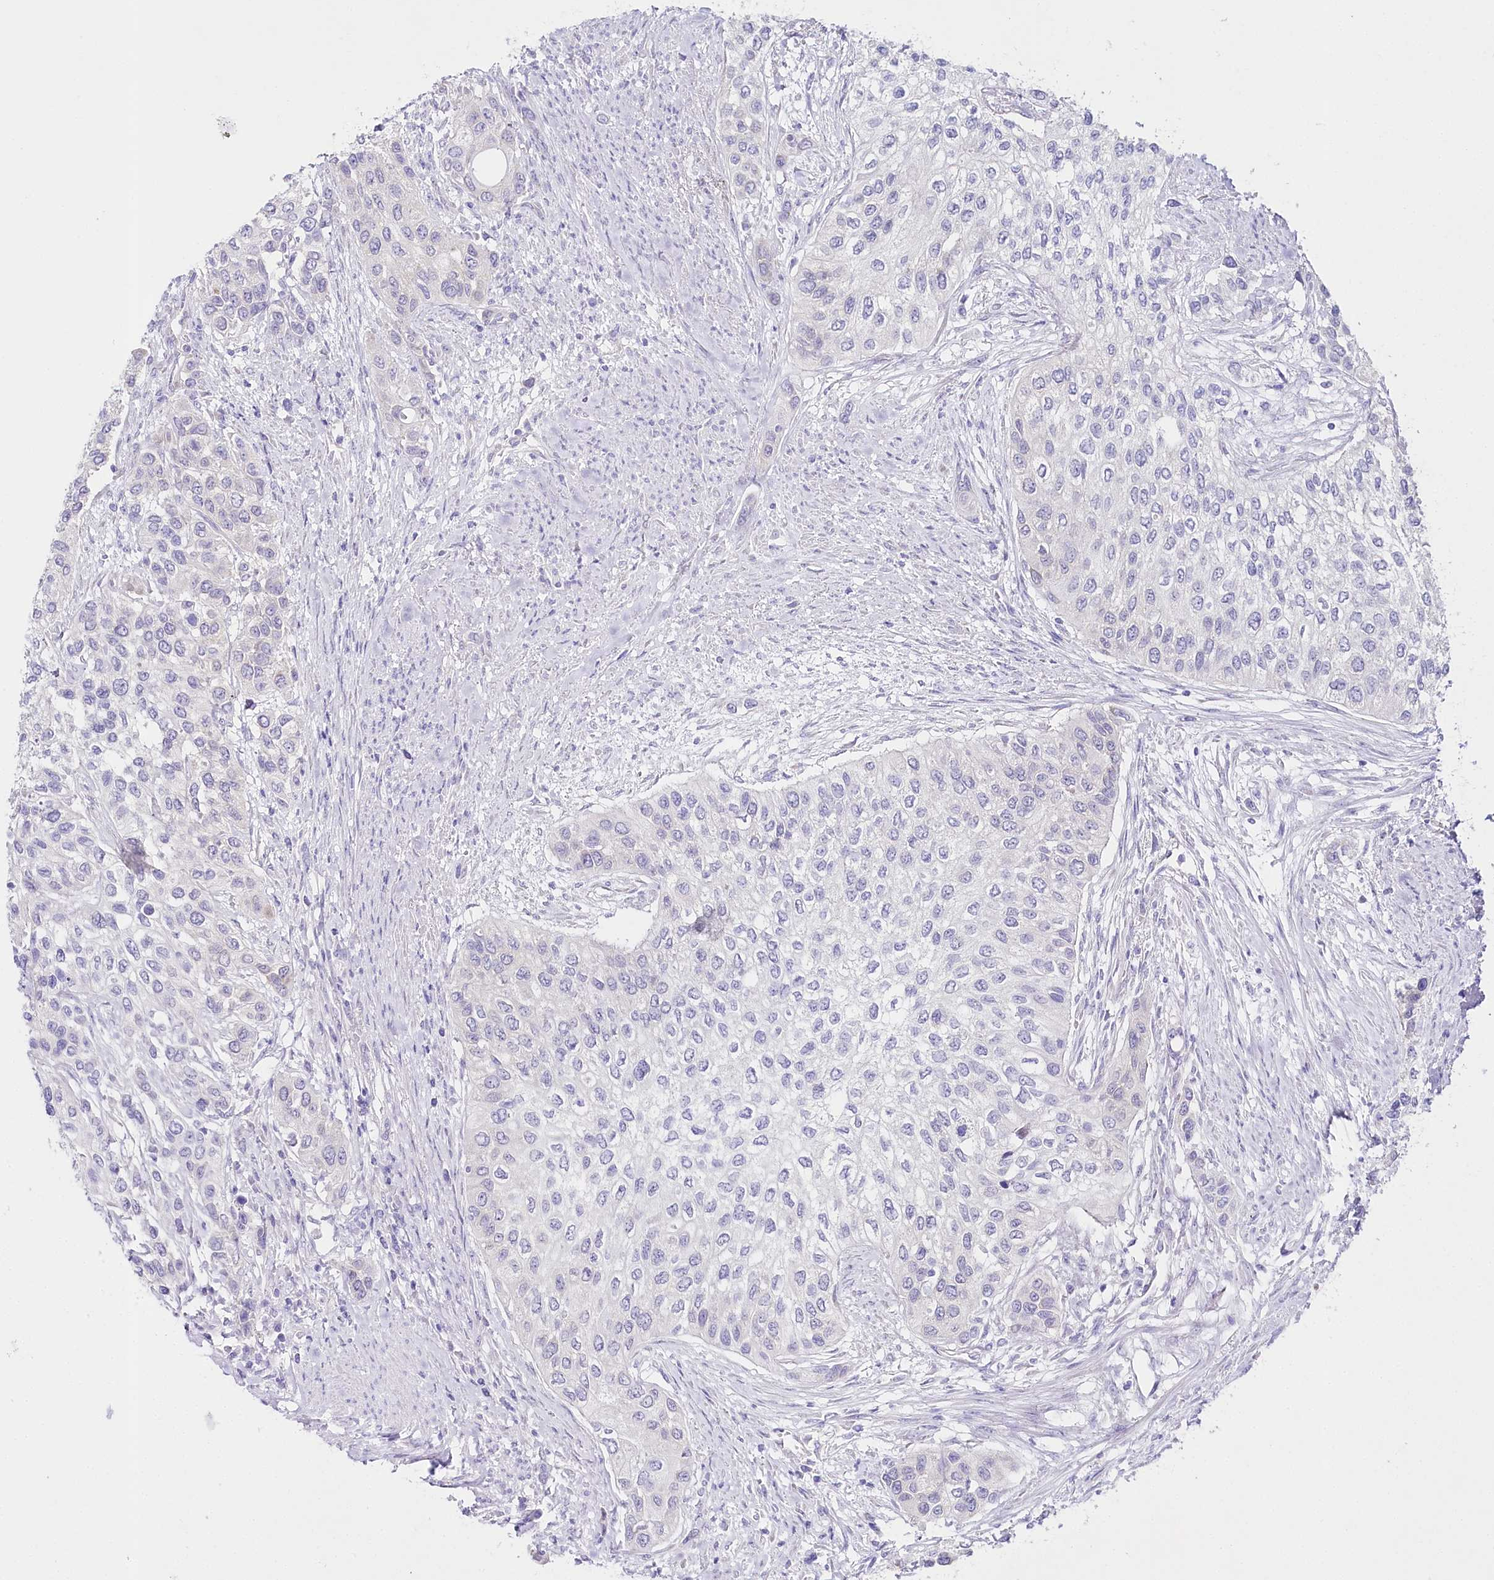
{"staining": {"intensity": "negative", "quantity": "none", "location": "none"}, "tissue": "urothelial cancer", "cell_type": "Tumor cells", "image_type": "cancer", "snomed": [{"axis": "morphology", "description": "Normal tissue, NOS"}, {"axis": "morphology", "description": "Urothelial carcinoma, High grade"}, {"axis": "topography", "description": "Vascular tissue"}, {"axis": "topography", "description": "Urinary bladder"}], "caption": "An immunohistochemistry micrograph of urothelial carcinoma (high-grade) is shown. There is no staining in tumor cells of urothelial carcinoma (high-grade).", "gene": "CSN3", "patient": {"sex": "female", "age": 56}}